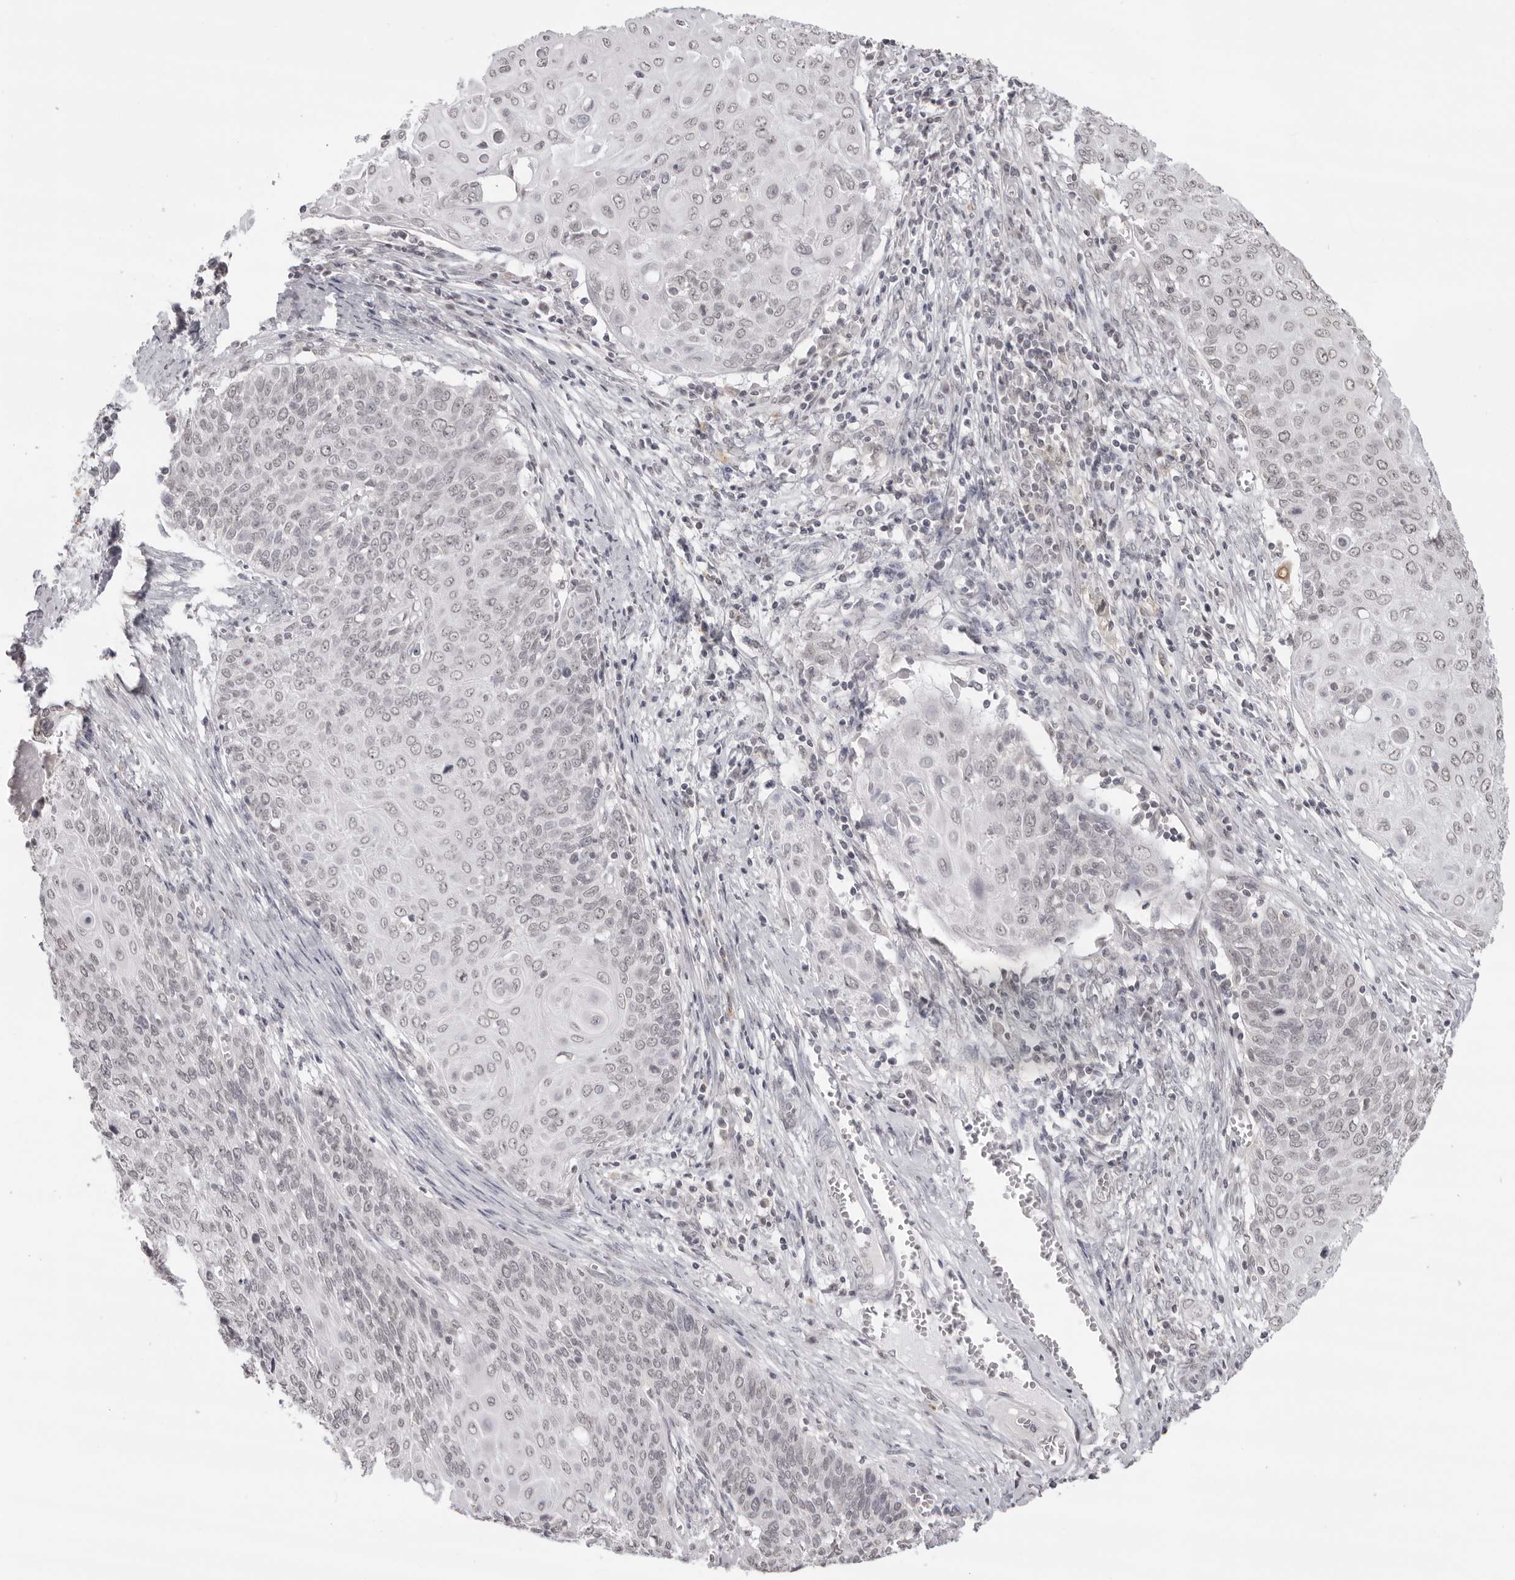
{"staining": {"intensity": "weak", "quantity": "<25%", "location": "nuclear"}, "tissue": "cervical cancer", "cell_type": "Tumor cells", "image_type": "cancer", "snomed": [{"axis": "morphology", "description": "Squamous cell carcinoma, NOS"}, {"axis": "topography", "description": "Cervix"}], "caption": "A high-resolution image shows IHC staining of cervical cancer (squamous cell carcinoma), which reveals no significant expression in tumor cells.", "gene": "NTM", "patient": {"sex": "female", "age": 39}}